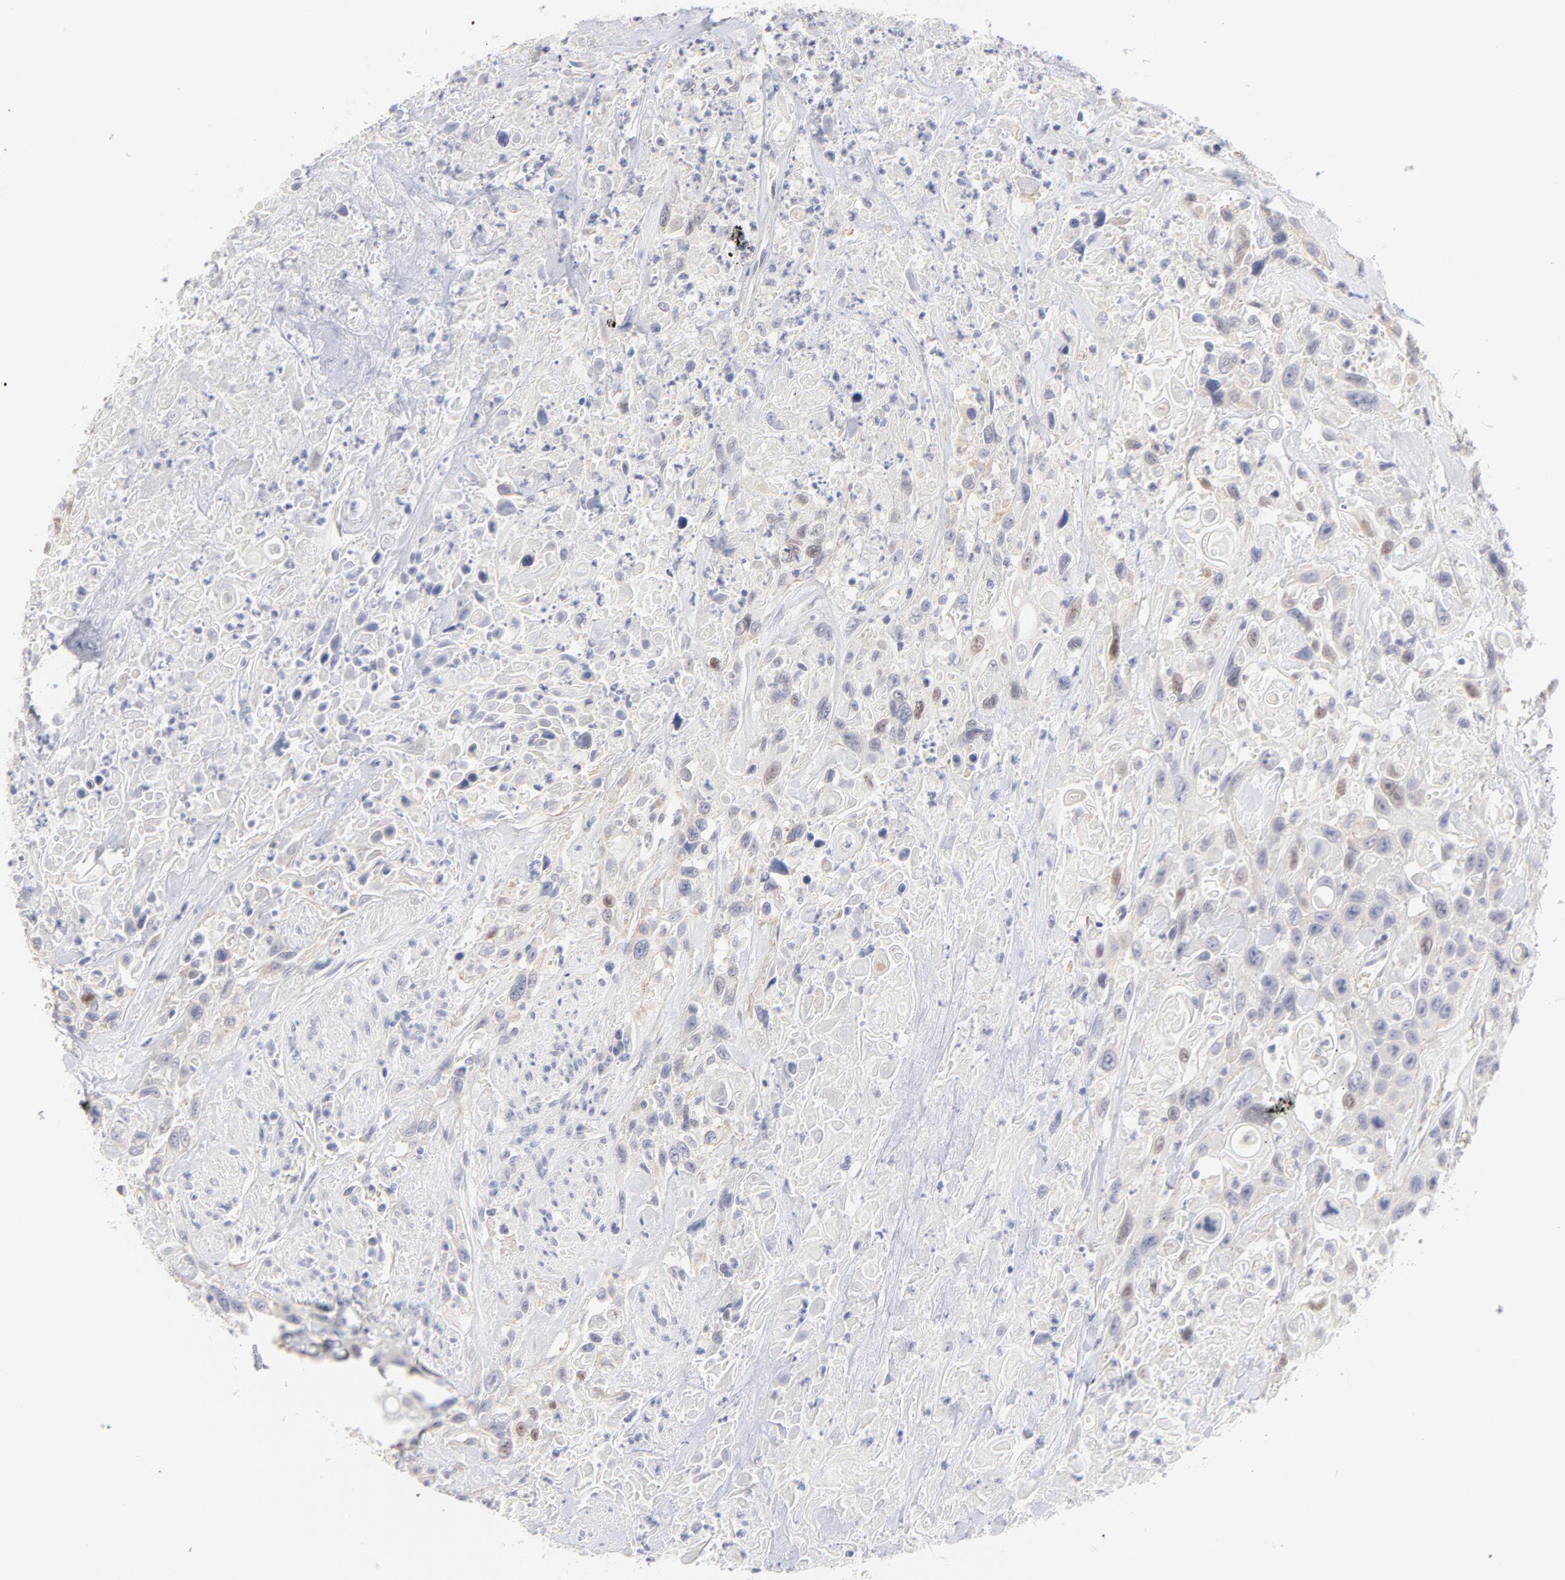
{"staining": {"intensity": "weak", "quantity": "25%-75%", "location": "nuclear"}, "tissue": "urothelial cancer", "cell_type": "Tumor cells", "image_type": "cancer", "snomed": [{"axis": "morphology", "description": "Urothelial carcinoma, High grade"}, {"axis": "topography", "description": "Urinary bladder"}], "caption": "A micrograph of human urothelial cancer stained for a protein displays weak nuclear brown staining in tumor cells. (DAB (3,3'-diaminobenzidine) IHC with brightfield microscopy, high magnification).", "gene": "ELF3", "patient": {"sex": "female", "age": 84}}